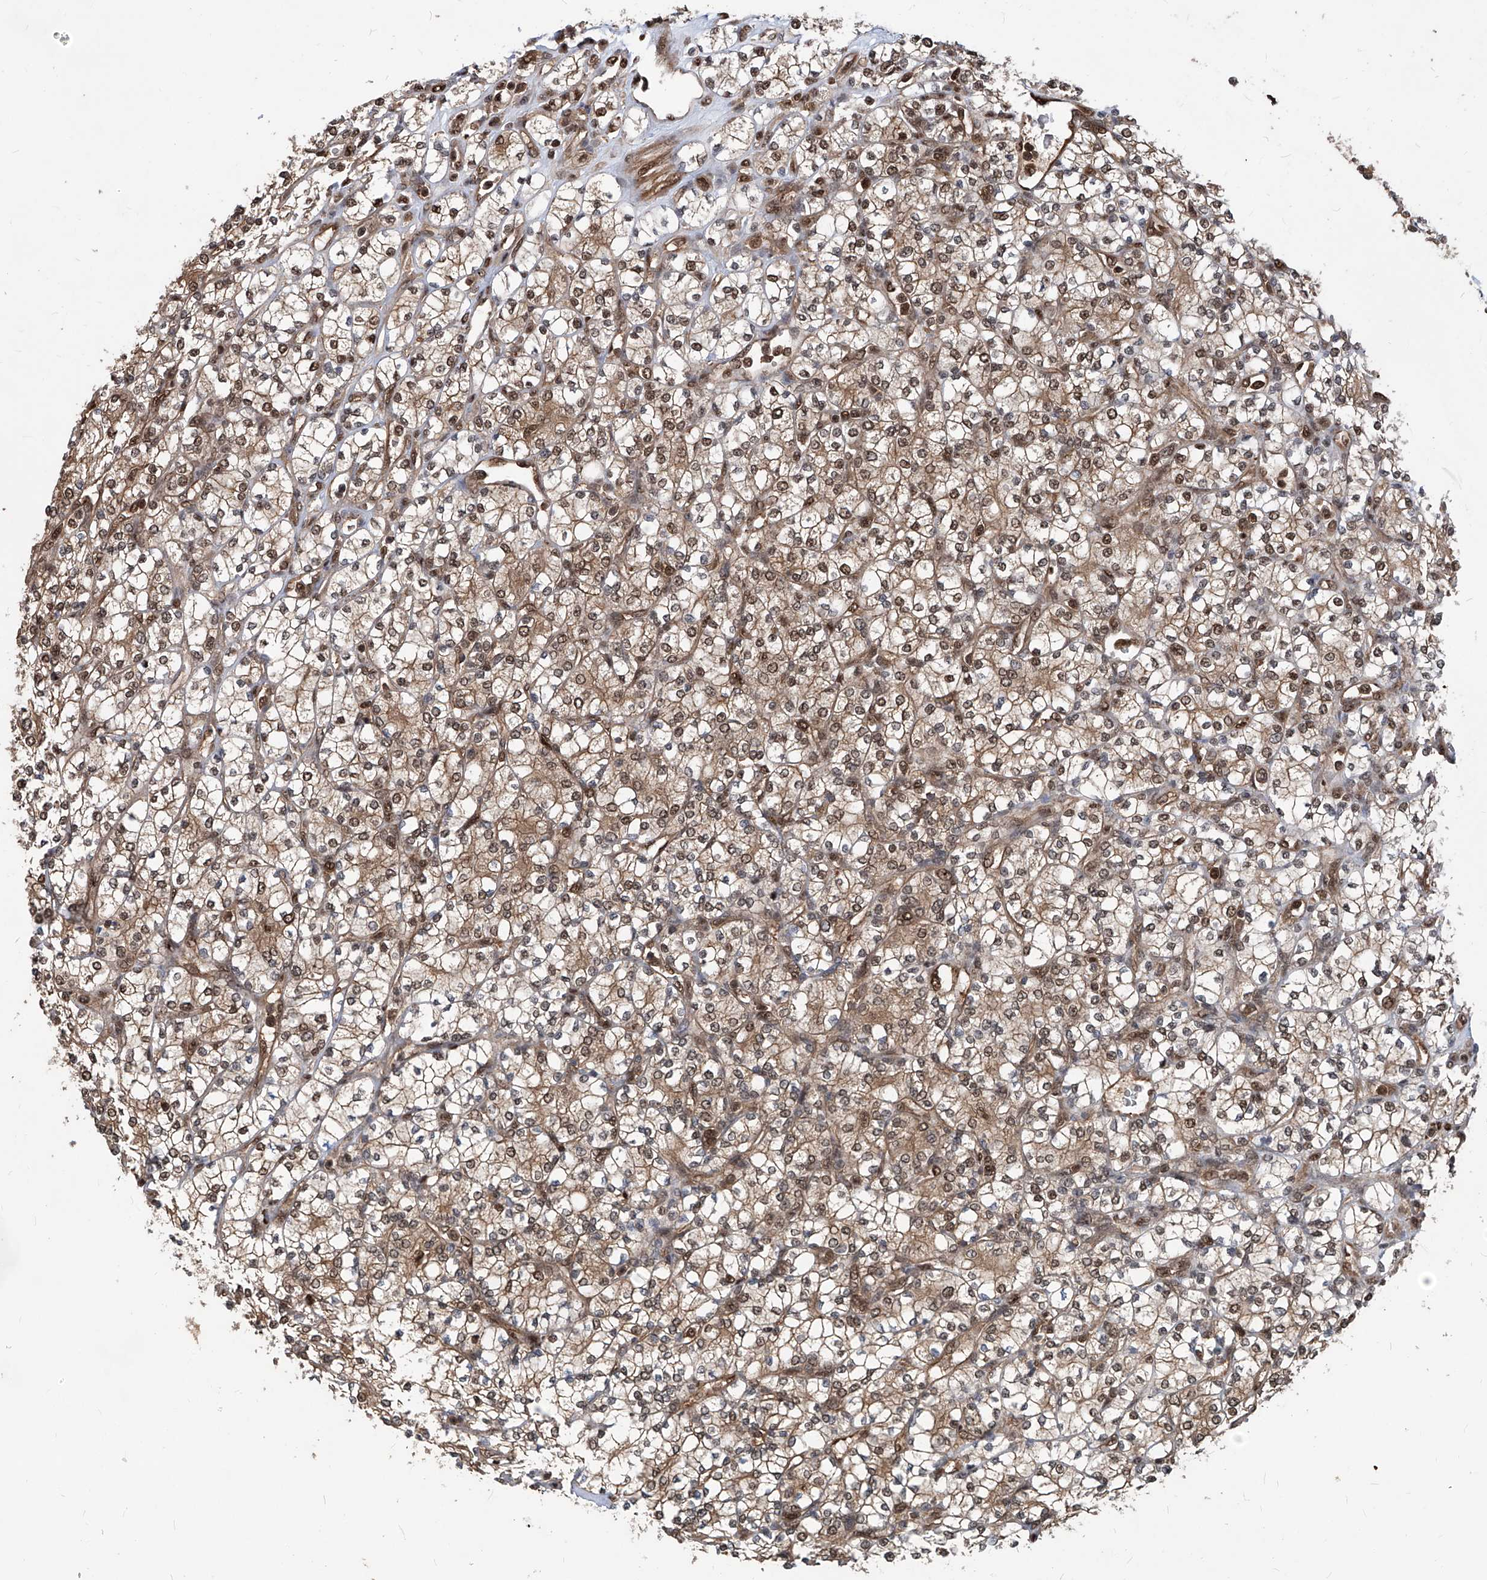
{"staining": {"intensity": "moderate", "quantity": "25%-75%", "location": "cytoplasmic/membranous,nuclear"}, "tissue": "renal cancer", "cell_type": "Tumor cells", "image_type": "cancer", "snomed": [{"axis": "morphology", "description": "Adenocarcinoma, NOS"}, {"axis": "topography", "description": "Kidney"}], "caption": "Immunohistochemical staining of renal cancer demonstrates moderate cytoplasmic/membranous and nuclear protein positivity in about 25%-75% of tumor cells.", "gene": "PSMB1", "patient": {"sex": "male", "age": 77}}